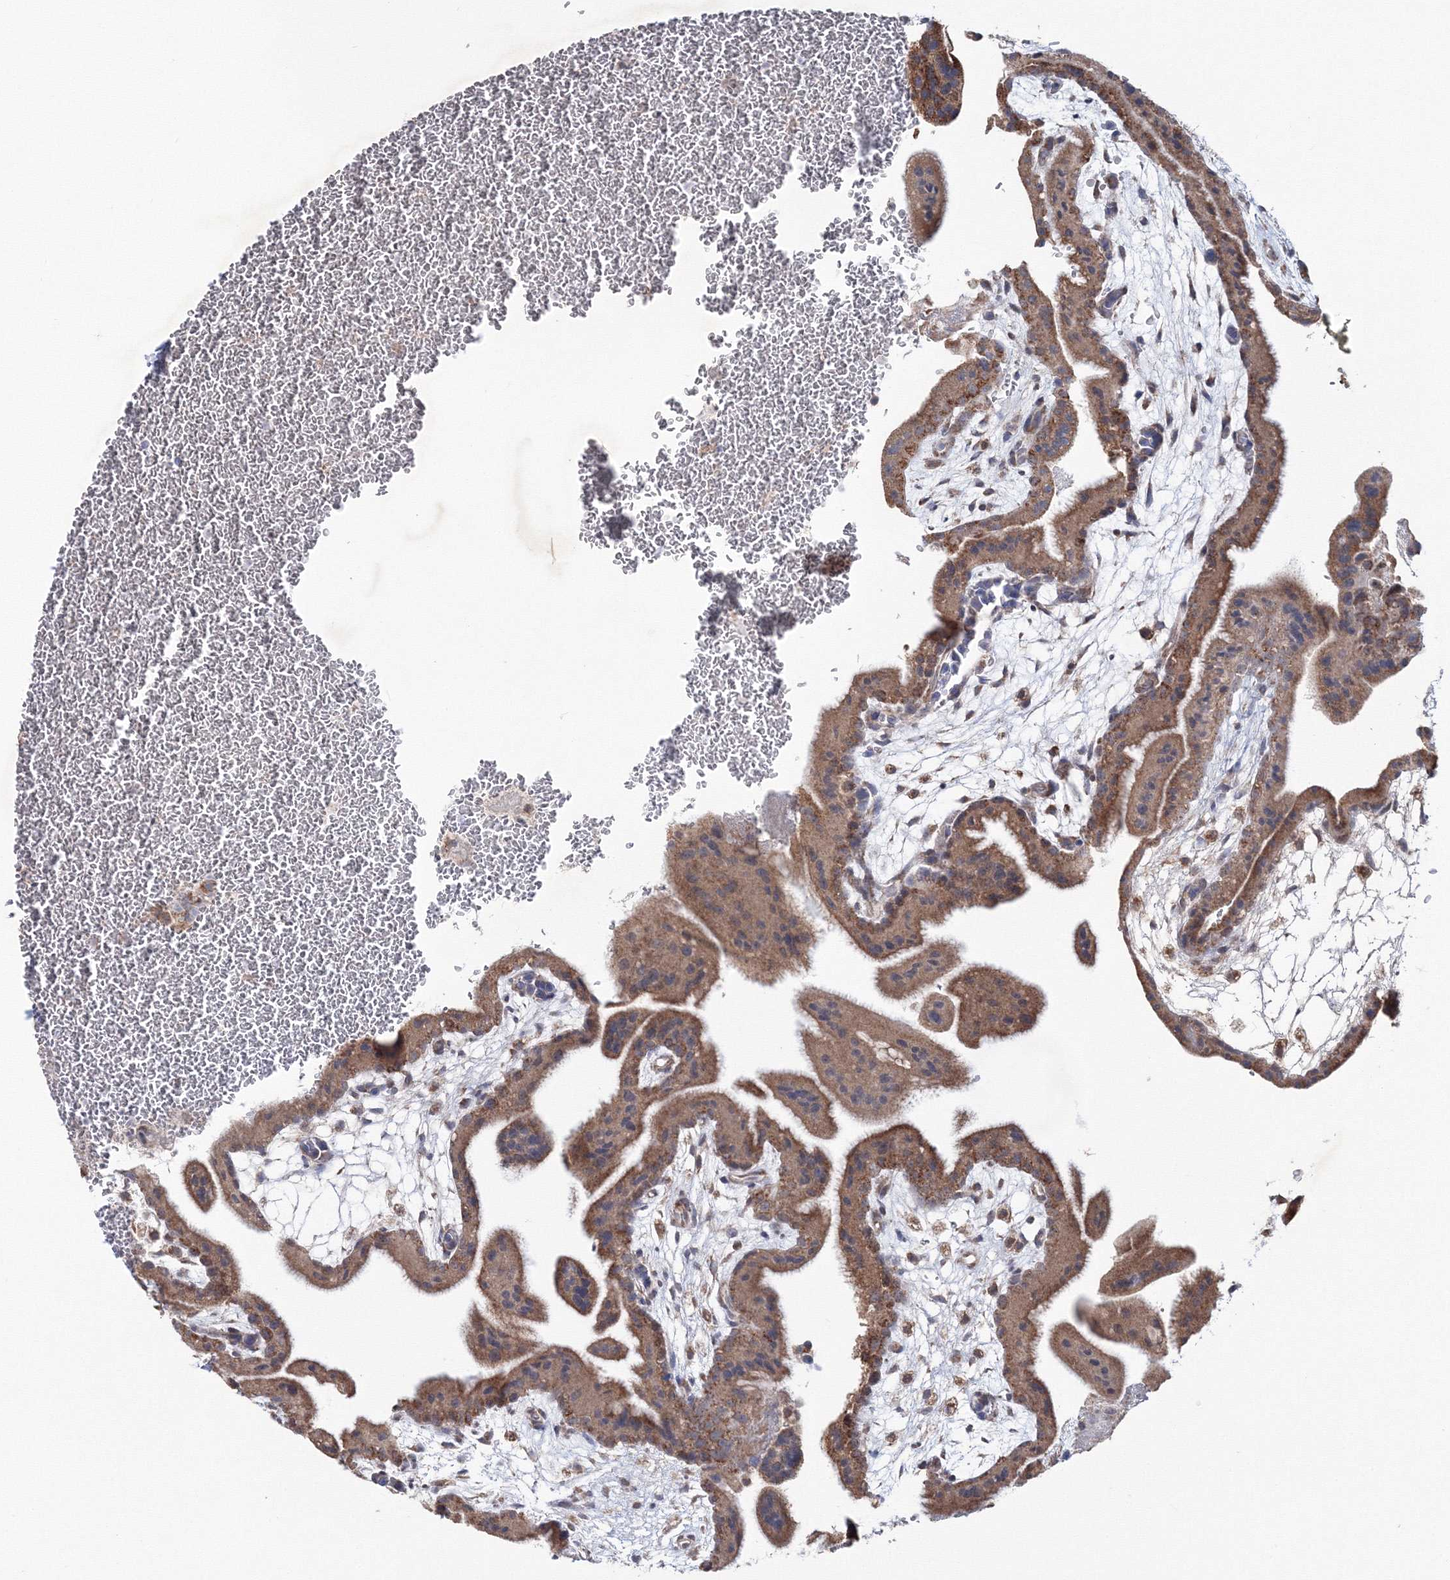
{"staining": {"intensity": "moderate", "quantity": ">75%", "location": "cytoplasmic/membranous"}, "tissue": "placenta", "cell_type": "Trophoblastic cells", "image_type": "normal", "snomed": [{"axis": "morphology", "description": "Normal tissue, NOS"}, {"axis": "topography", "description": "Placenta"}], "caption": "Normal placenta reveals moderate cytoplasmic/membranous expression in about >75% of trophoblastic cells, visualized by immunohistochemistry.", "gene": "PEX13", "patient": {"sex": "female", "age": 35}}